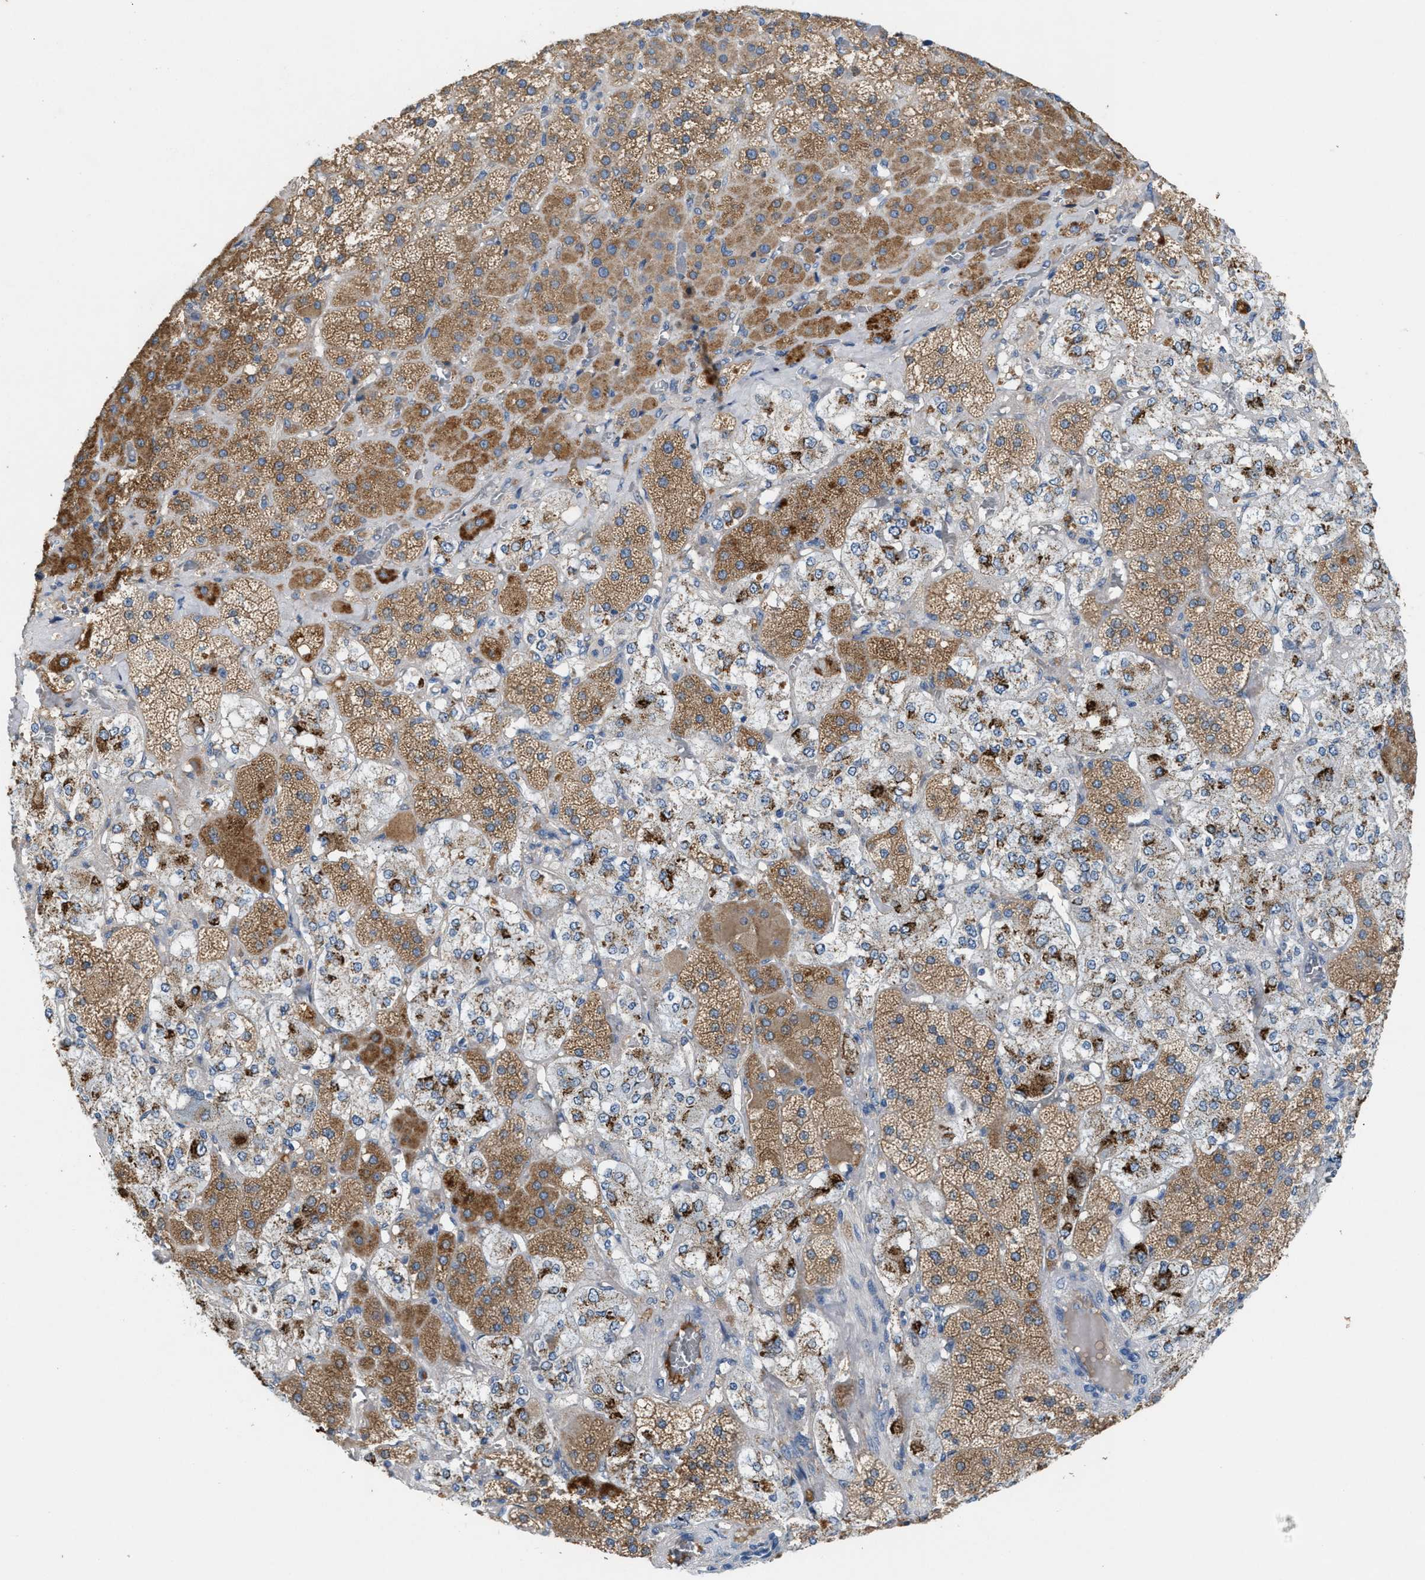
{"staining": {"intensity": "moderate", "quantity": ">75%", "location": "cytoplasmic/membranous"}, "tissue": "adrenal gland", "cell_type": "Glandular cells", "image_type": "normal", "snomed": [{"axis": "morphology", "description": "Normal tissue, NOS"}, {"axis": "topography", "description": "Adrenal gland"}], "caption": "High-power microscopy captured an immunohistochemistry micrograph of benign adrenal gland, revealing moderate cytoplasmic/membranous expression in approximately >75% of glandular cells. The staining was performed using DAB to visualize the protein expression in brown, while the nuclei were stained in blue with hematoxylin (Magnification: 20x).", "gene": "DYNC2I1", "patient": {"sex": "male", "age": 57}}